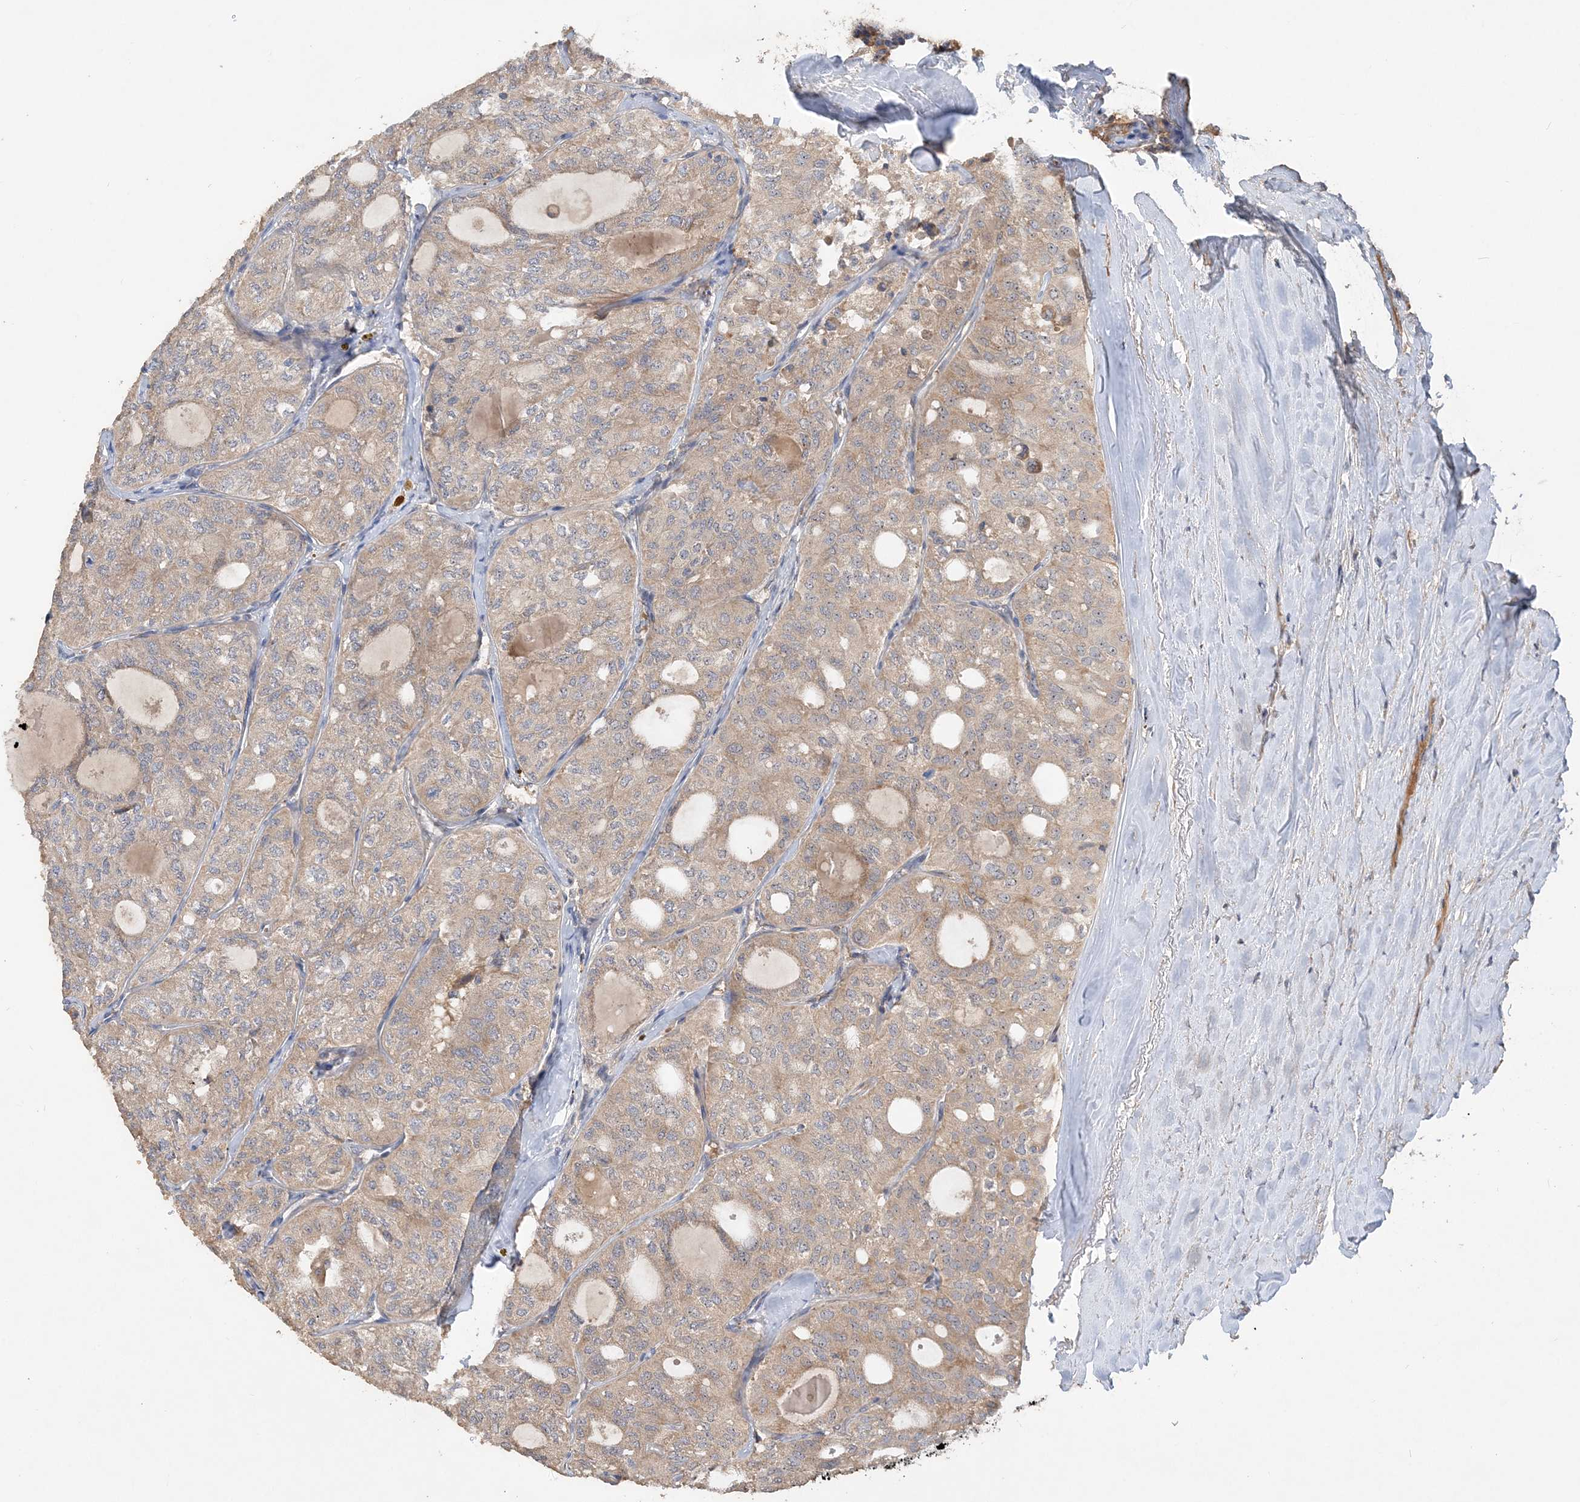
{"staining": {"intensity": "weak", "quantity": "25%-75%", "location": "cytoplasmic/membranous"}, "tissue": "thyroid cancer", "cell_type": "Tumor cells", "image_type": "cancer", "snomed": [{"axis": "morphology", "description": "Follicular adenoma carcinoma, NOS"}, {"axis": "topography", "description": "Thyroid gland"}], "caption": "About 25%-75% of tumor cells in thyroid cancer display weak cytoplasmic/membranous protein positivity as visualized by brown immunohistochemical staining.", "gene": "GRINA", "patient": {"sex": "male", "age": 75}}